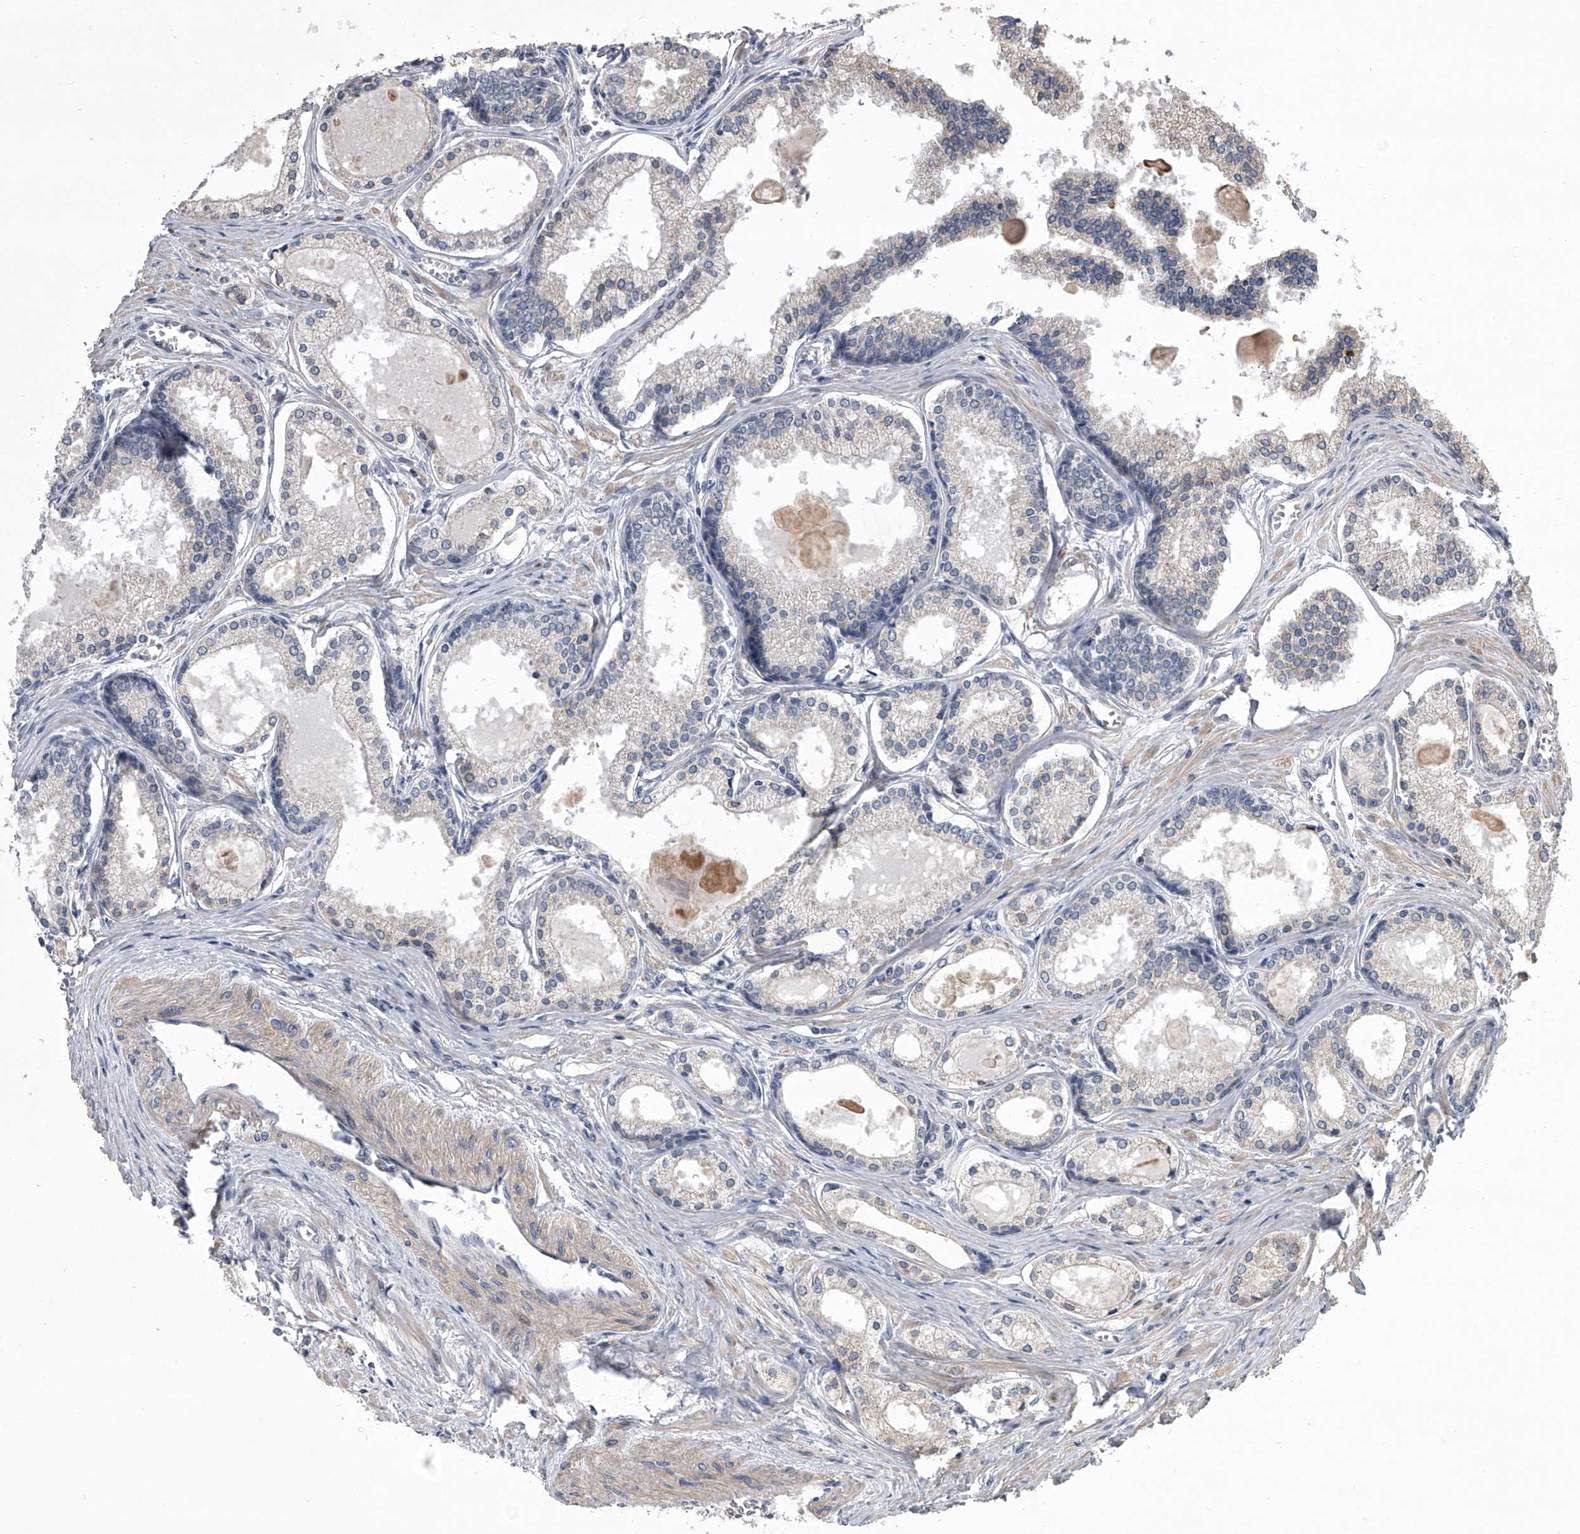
{"staining": {"intensity": "negative", "quantity": "none", "location": "none"}, "tissue": "prostate cancer", "cell_type": "Tumor cells", "image_type": "cancer", "snomed": [{"axis": "morphology", "description": "Adenocarcinoma, High grade"}, {"axis": "topography", "description": "Prostate"}], "caption": "High magnification brightfield microscopy of adenocarcinoma (high-grade) (prostate) stained with DAB (3,3'-diaminobenzidine) (brown) and counterstained with hematoxylin (blue): tumor cells show no significant staining.", "gene": "HEATR6", "patient": {"sex": "male", "age": 68}}